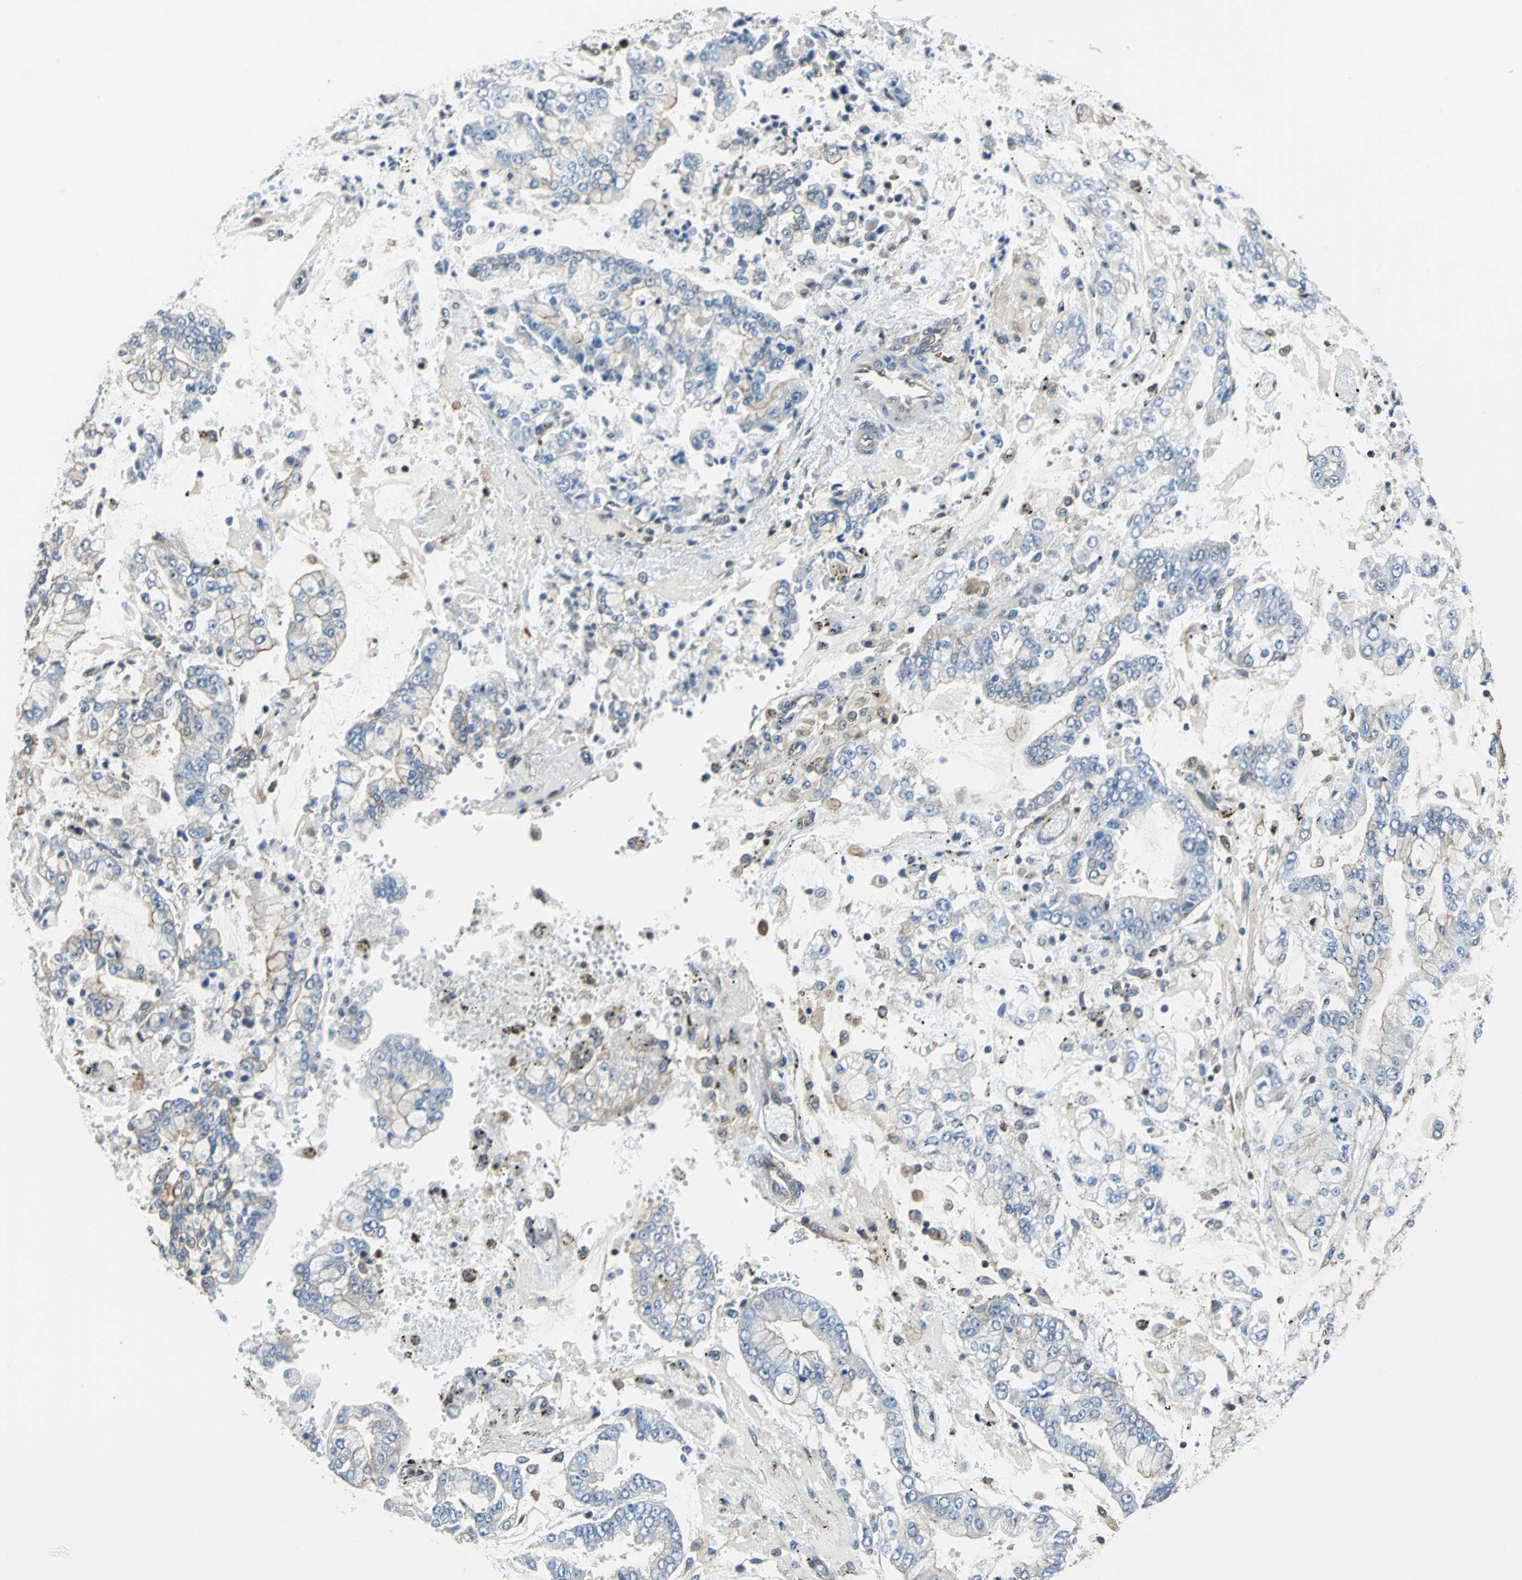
{"staining": {"intensity": "weak", "quantity": "<25%", "location": "cytoplasmic/membranous"}, "tissue": "stomach cancer", "cell_type": "Tumor cells", "image_type": "cancer", "snomed": [{"axis": "morphology", "description": "Adenocarcinoma, NOS"}, {"axis": "topography", "description": "Stomach"}], "caption": "Immunohistochemistry (IHC) of human stomach adenocarcinoma reveals no staining in tumor cells.", "gene": "ARPC3", "patient": {"sex": "male", "age": 76}}